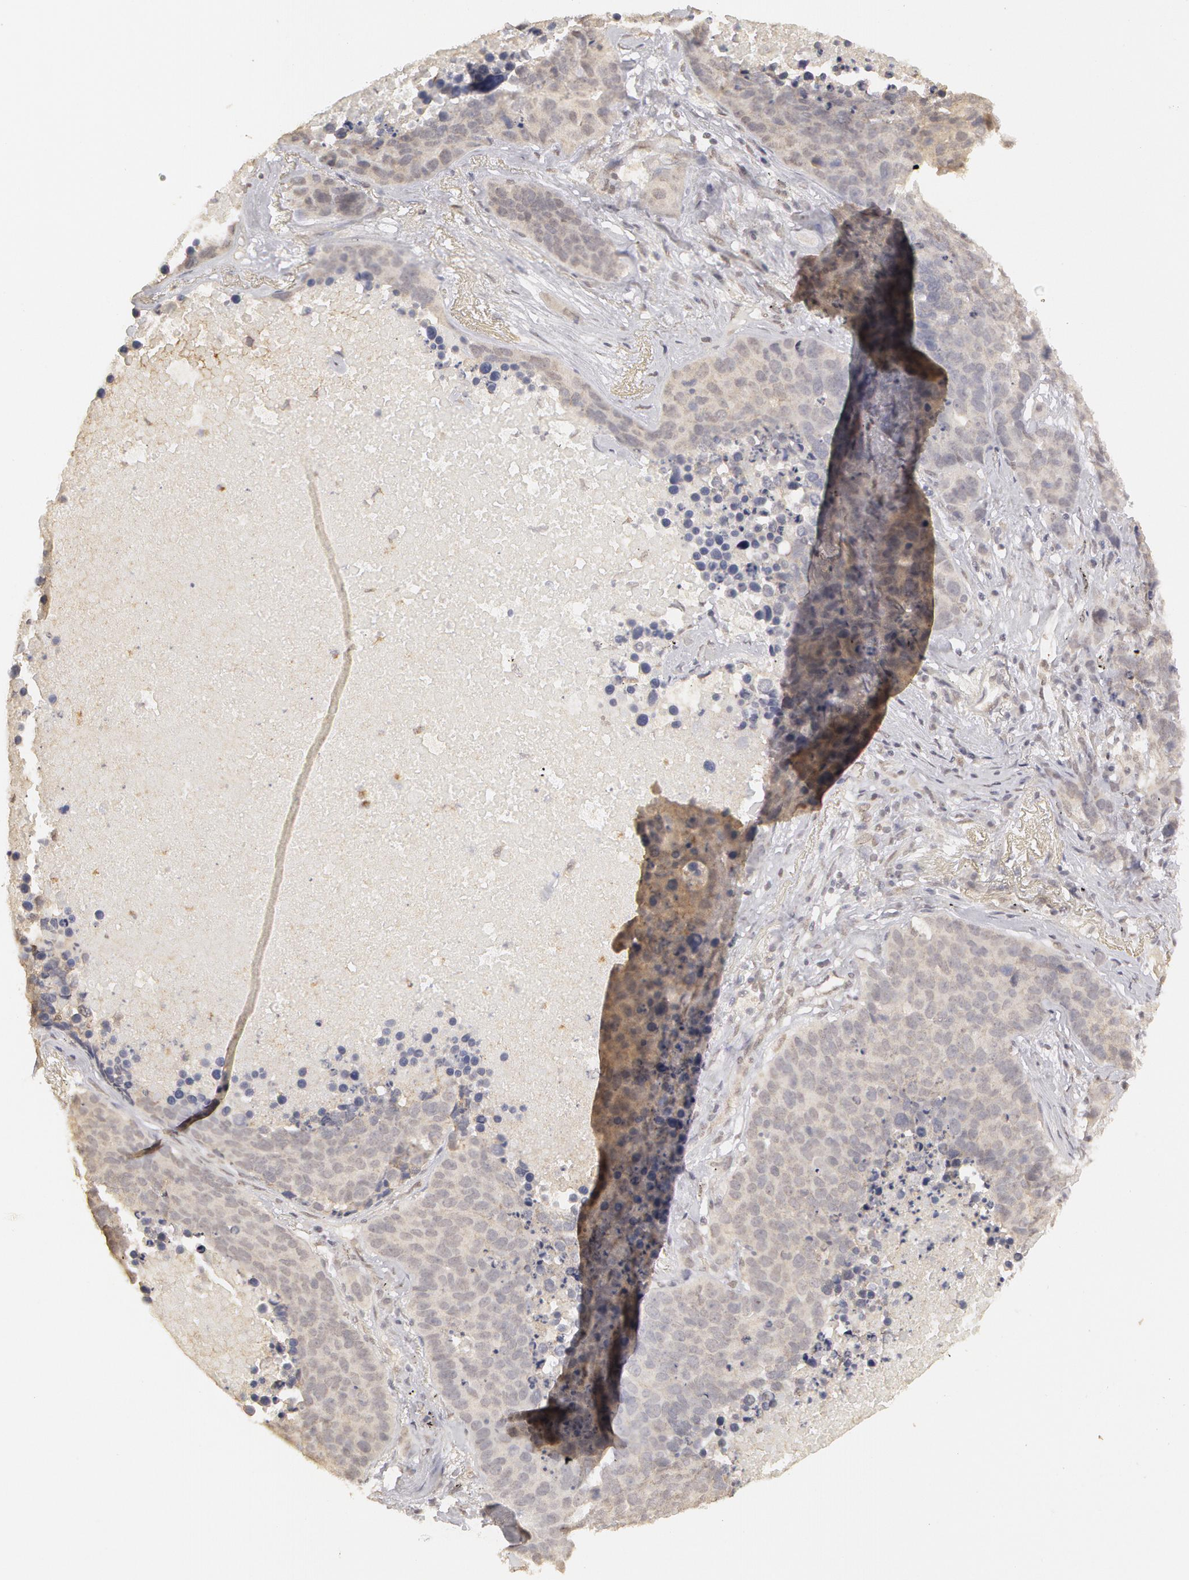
{"staining": {"intensity": "weak", "quantity": "25%-75%", "location": "cytoplasmic/membranous"}, "tissue": "lung cancer", "cell_type": "Tumor cells", "image_type": "cancer", "snomed": [{"axis": "morphology", "description": "Carcinoid, malignant, NOS"}, {"axis": "topography", "description": "Lung"}], "caption": "Lung malignant carcinoid stained with DAB immunohistochemistry displays low levels of weak cytoplasmic/membranous expression in approximately 25%-75% of tumor cells.", "gene": "ADAM10", "patient": {"sex": "male", "age": 60}}